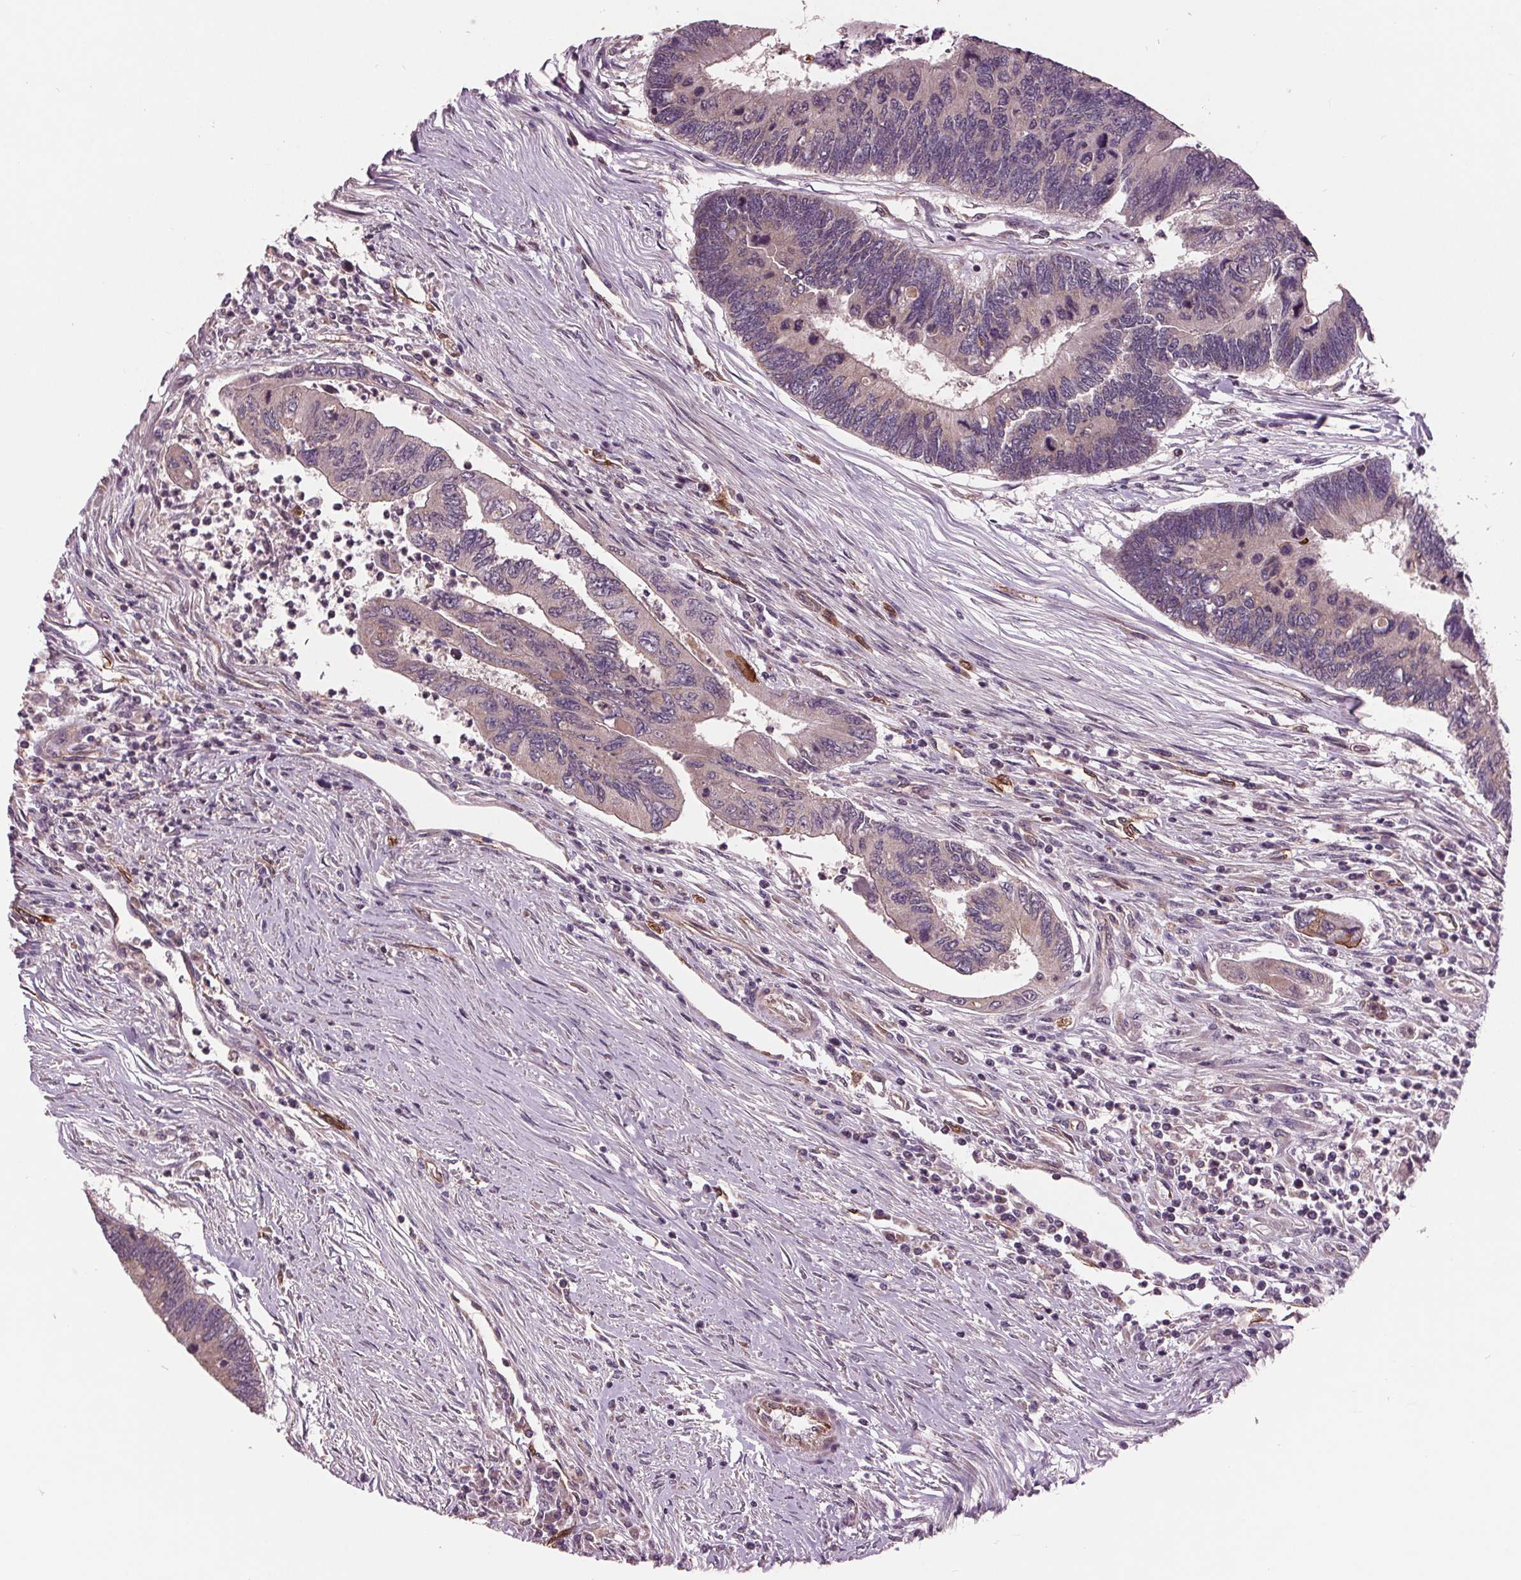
{"staining": {"intensity": "weak", "quantity": "<25%", "location": "cytoplasmic/membranous"}, "tissue": "colorectal cancer", "cell_type": "Tumor cells", "image_type": "cancer", "snomed": [{"axis": "morphology", "description": "Adenocarcinoma, NOS"}, {"axis": "topography", "description": "Colon"}], "caption": "A high-resolution histopathology image shows IHC staining of colorectal adenocarcinoma, which reveals no significant positivity in tumor cells. (DAB (3,3'-diaminobenzidine) immunohistochemistry (IHC), high magnification).", "gene": "MAPK8", "patient": {"sex": "female", "age": 67}}